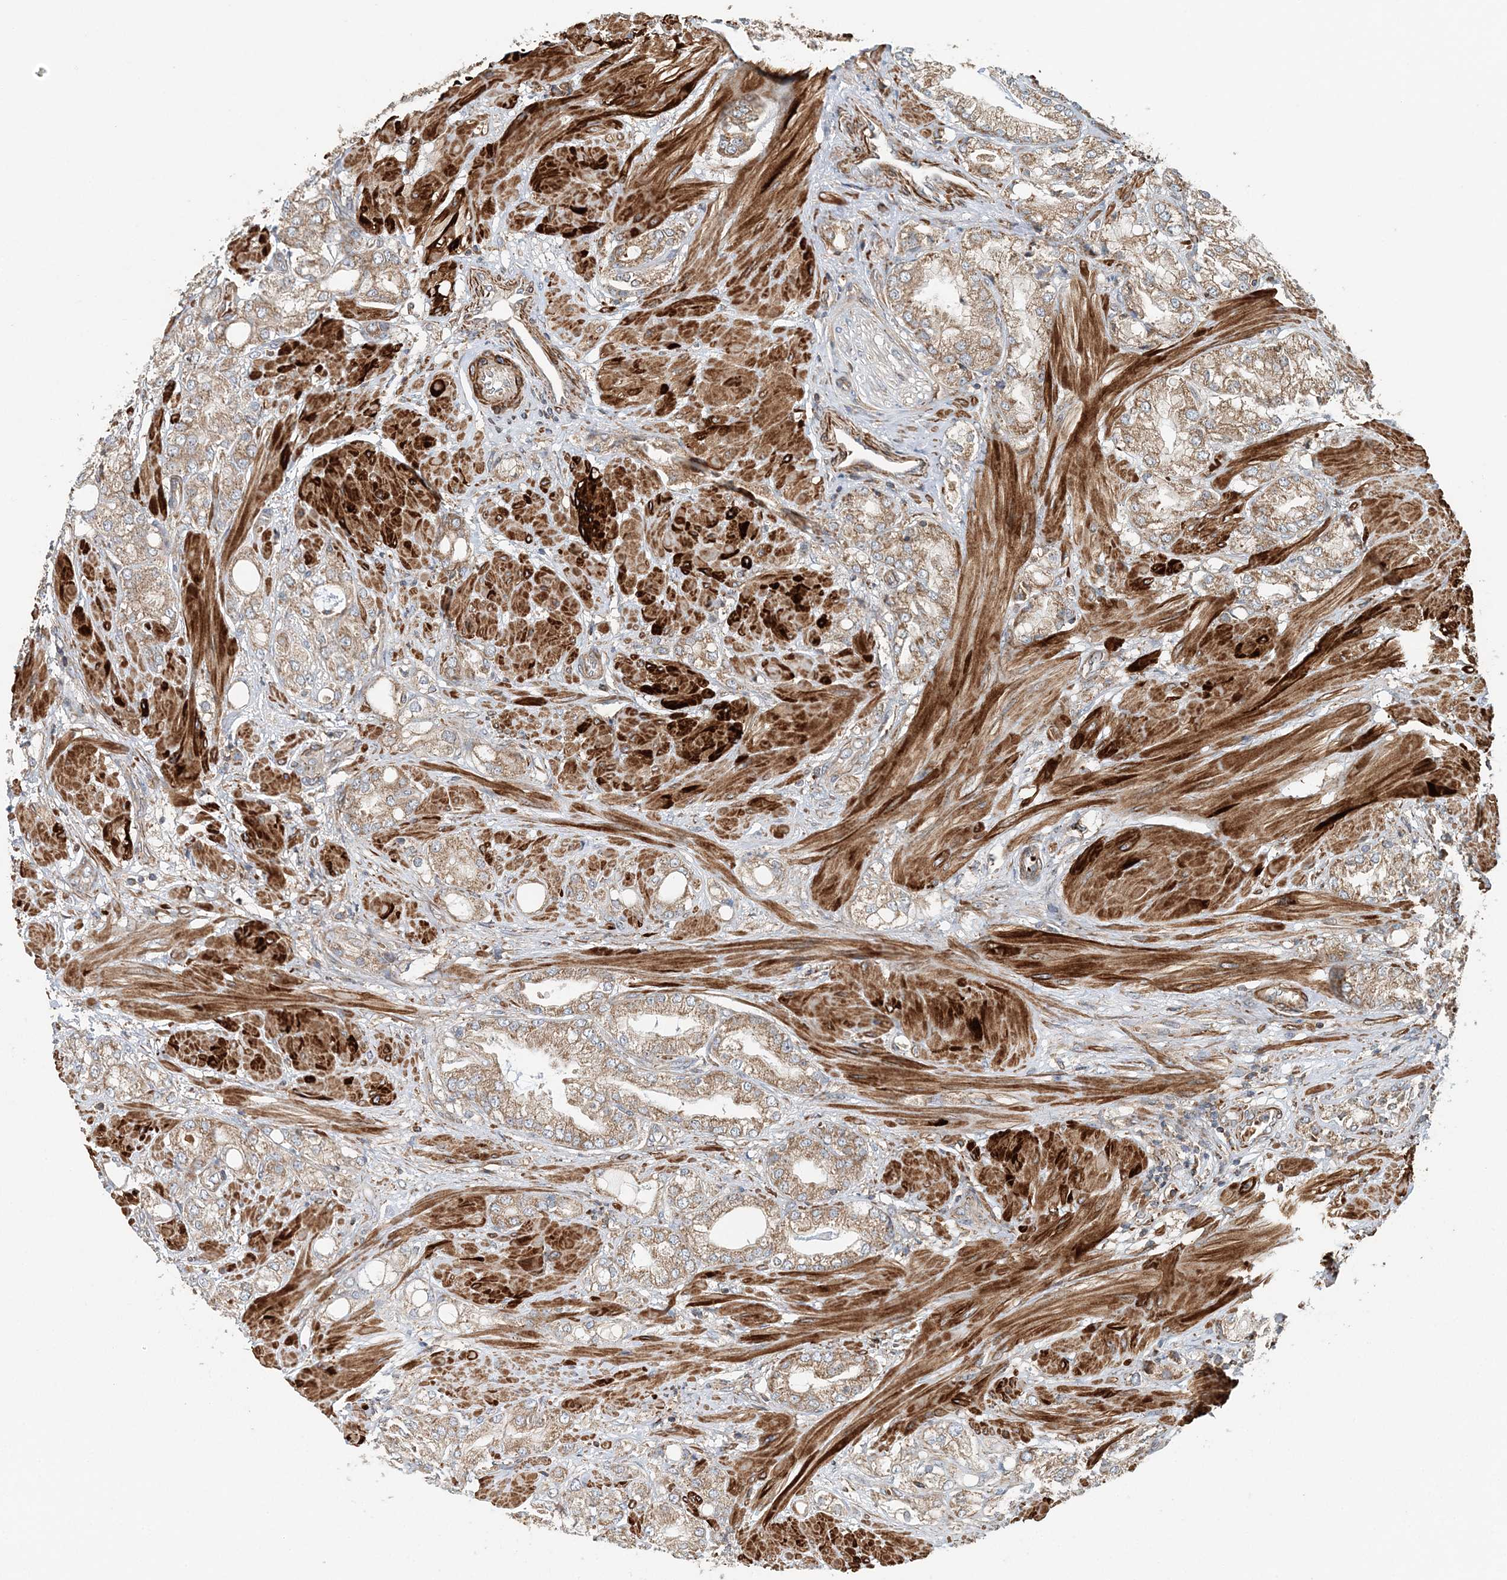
{"staining": {"intensity": "moderate", "quantity": ">75%", "location": "cytoplasmic/membranous"}, "tissue": "prostate cancer", "cell_type": "Tumor cells", "image_type": "cancer", "snomed": [{"axis": "morphology", "description": "Adenocarcinoma, High grade"}, {"axis": "topography", "description": "Prostate"}], "caption": "Protein expression analysis of human prostate cancer reveals moderate cytoplasmic/membranous positivity in approximately >75% of tumor cells. The staining is performed using DAB brown chromogen to label protein expression. The nuclei are counter-stained blue using hematoxylin.", "gene": "TTI1", "patient": {"sex": "male", "age": 50}}